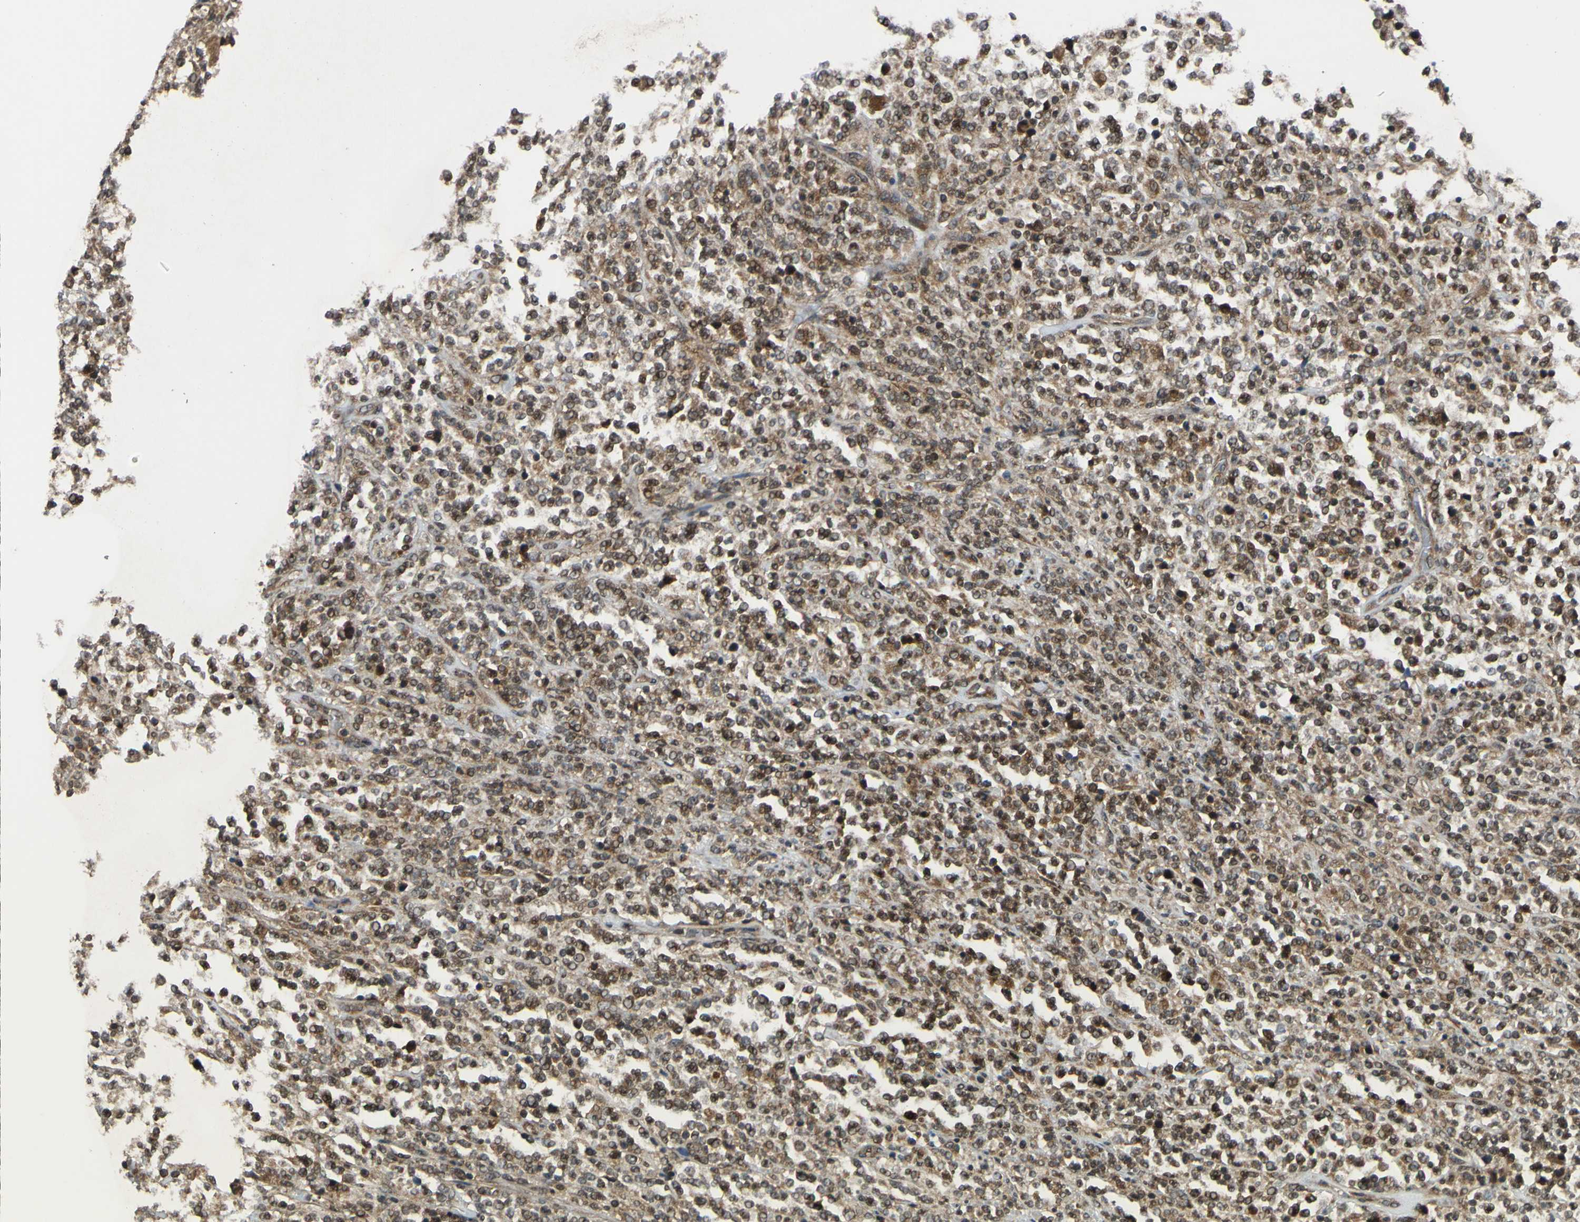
{"staining": {"intensity": "moderate", "quantity": ">75%", "location": "cytoplasmic/membranous,nuclear"}, "tissue": "lymphoma", "cell_type": "Tumor cells", "image_type": "cancer", "snomed": [{"axis": "morphology", "description": "Malignant lymphoma, non-Hodgkin's type, High grade"}, {"axis": "topography", "description": "Soft tissue"}], "caption": "This photomicrograph demonstrates immunohistochemistry (IHC) staining of lymphoma, with medium moderate cytoplasmic/membranous and nuclear positivity in approximately >75% of tumor cells.", "gene": "ABCC8", "patient": {"sex": "male", "age": 18}}